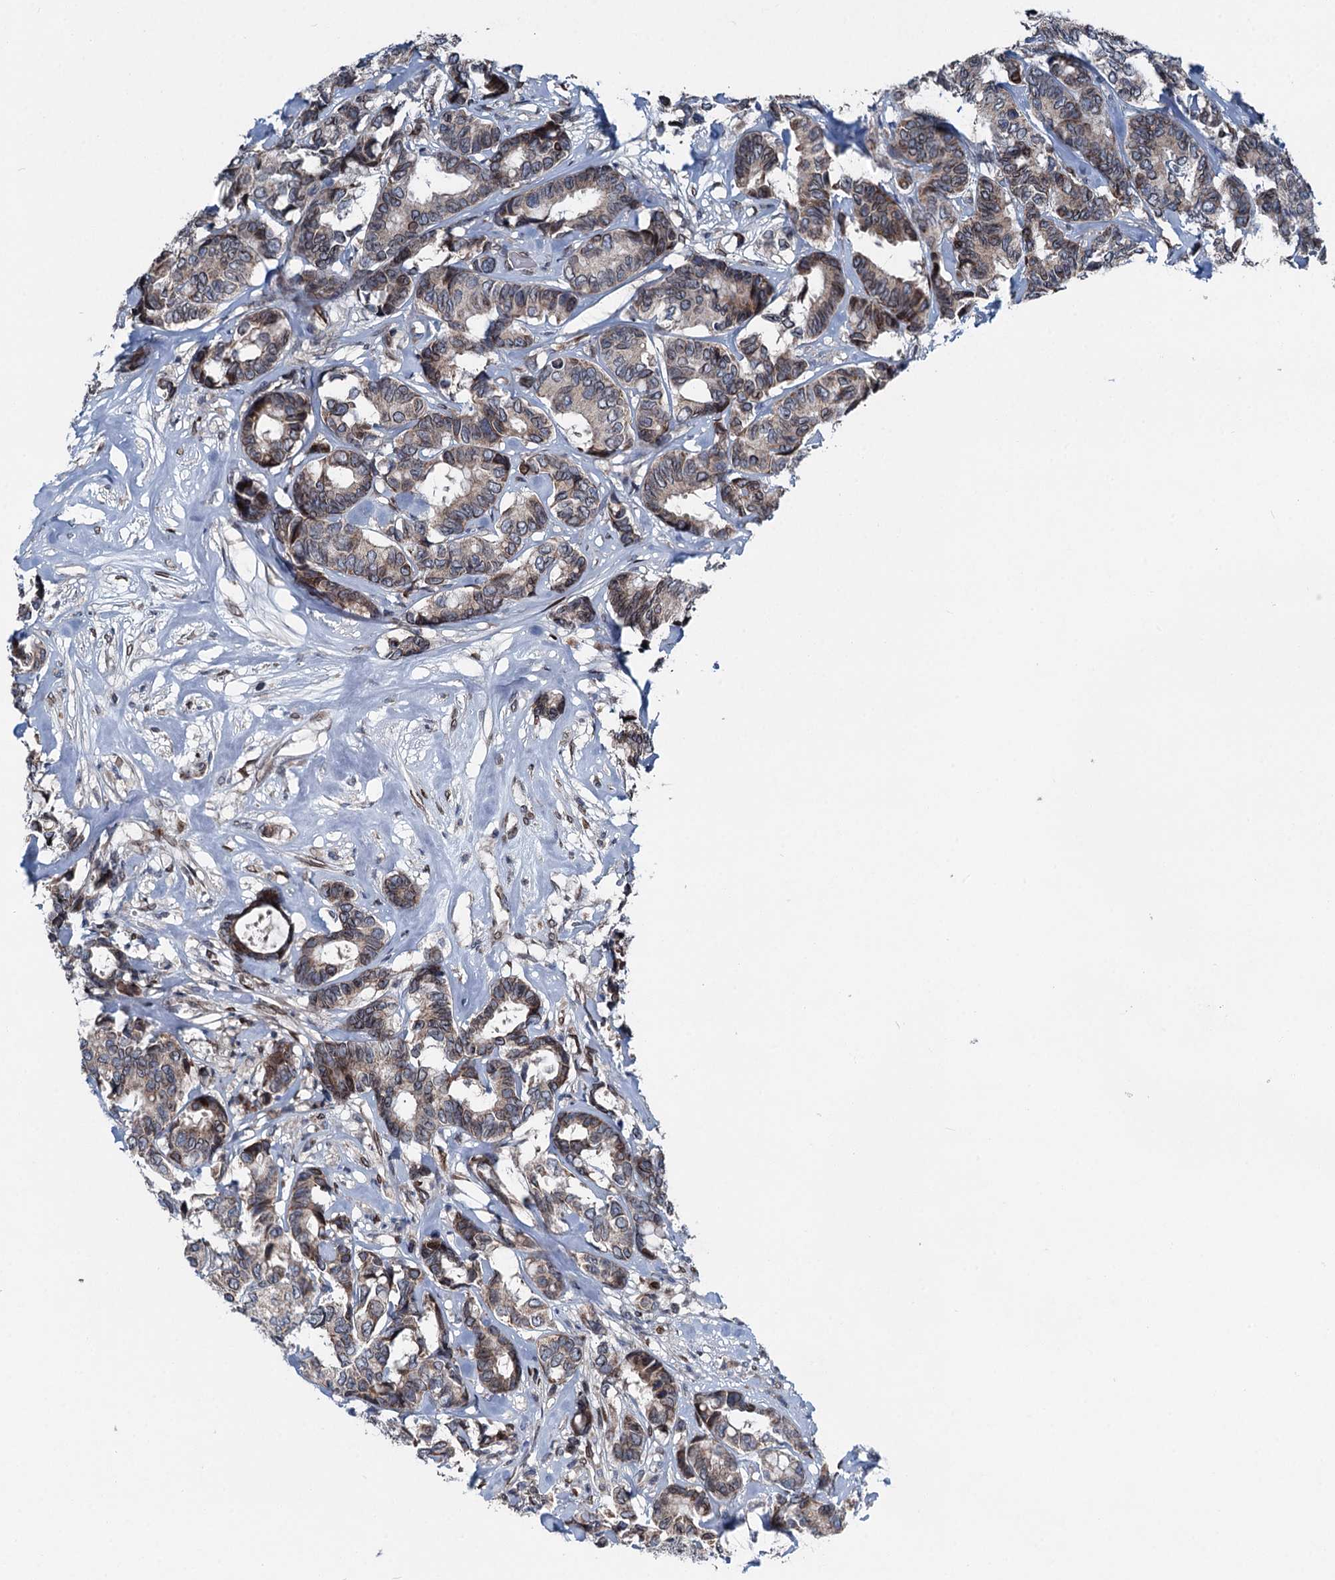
{"staining": {"intensity": "weak", "quantity": "25%-75%", "location": "cytoplasmic/membranous"}, "tissue": "breast cancer", "cell_type": "Tumor cells", "image_type": "cancer", "snomed": [{"axis": "morphology", "description": "Duct carcinoma"}, {"axis": "topography", "description": "Breast"}], "caption": "A histopathology image showing weak cytoplasmic/membranous positivity in about 25%-75% of tumor cells in breast cancer (infiltrating ductal carcinoma), as visualized by brown immunohistochemical staining.", "gene": "MRPL14", "patient": {"sex": "female", "age": 87}}